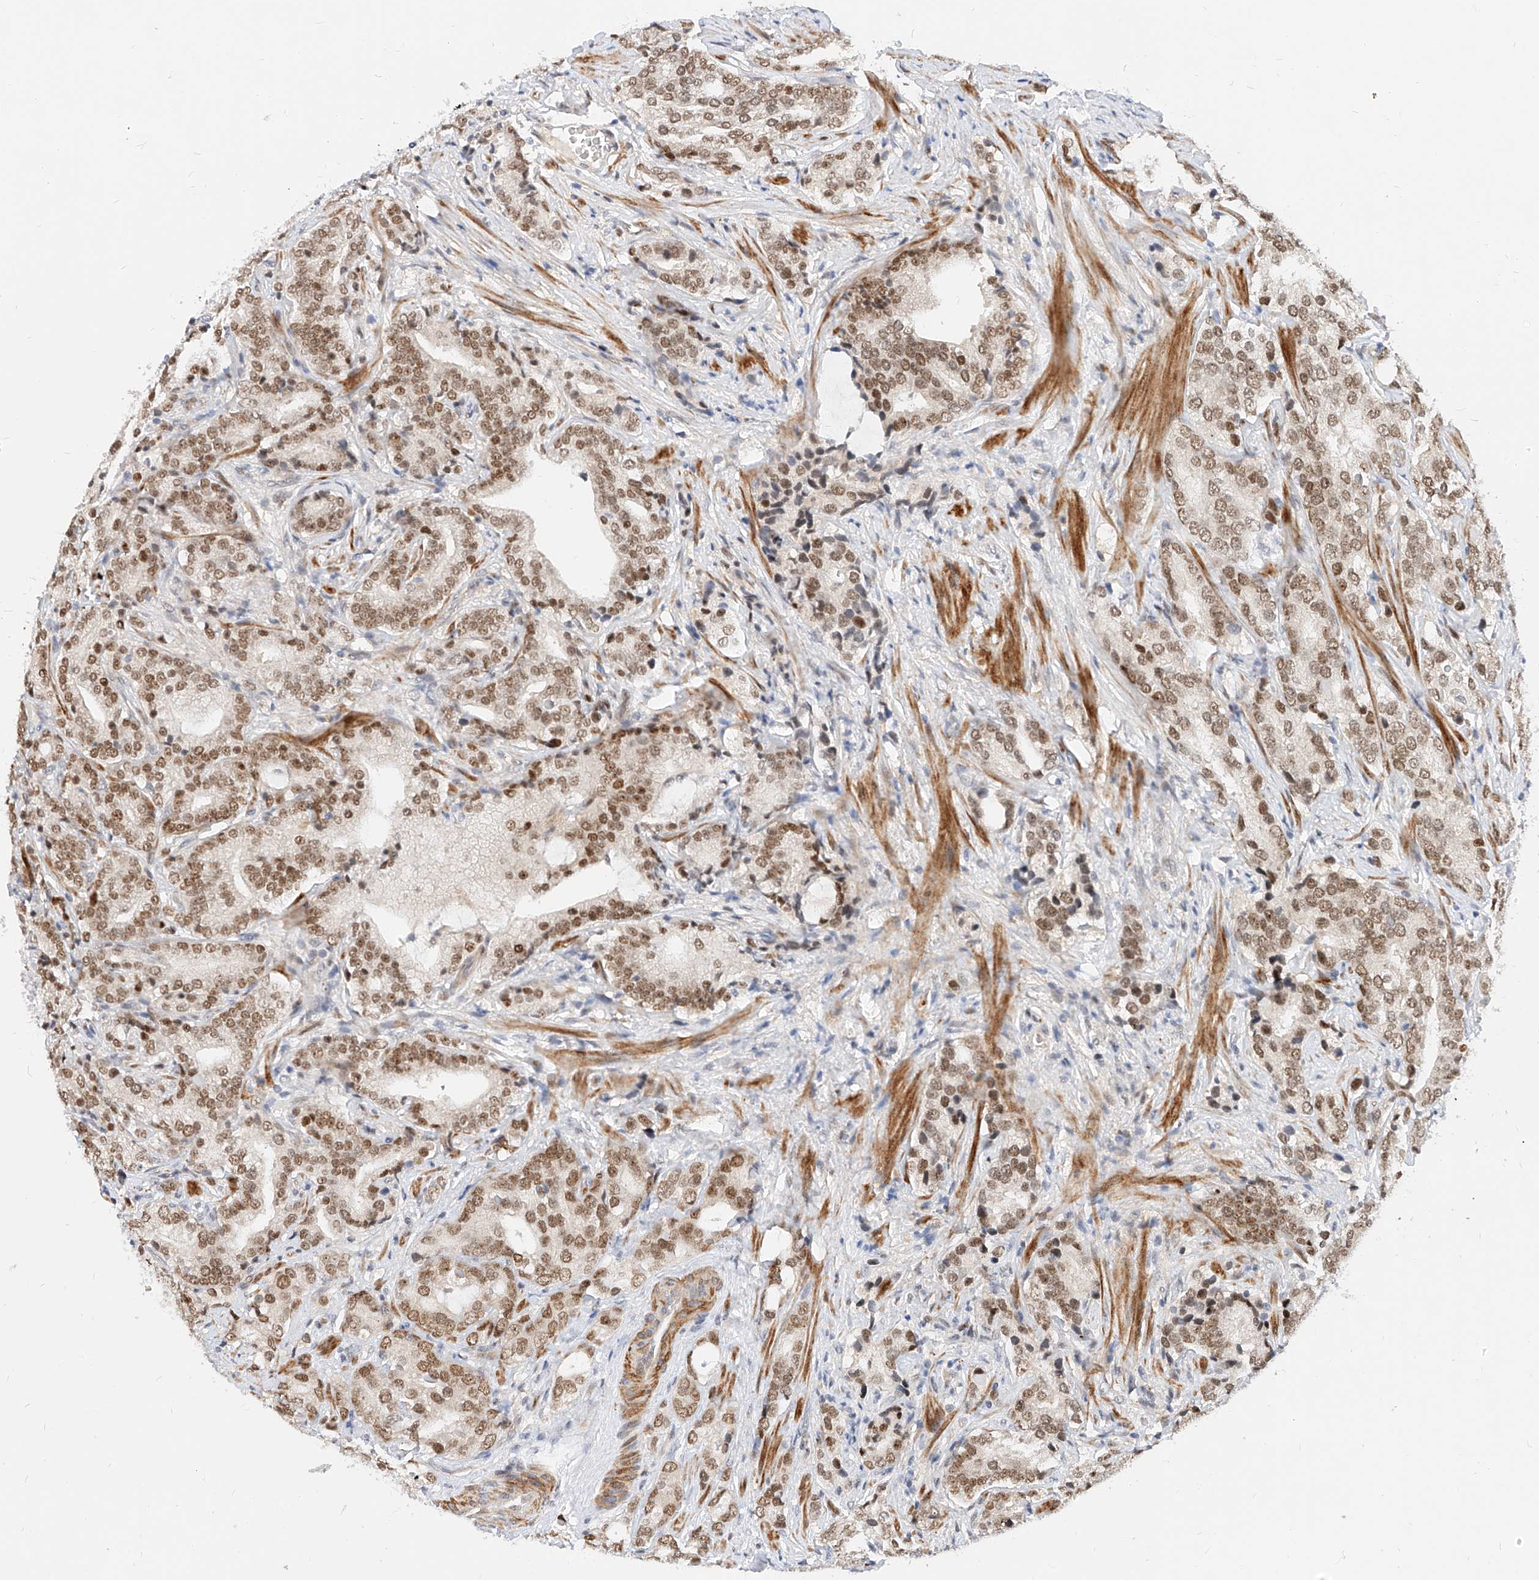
{"staining": {"intensity": "moderate", "quantity": ">75%", "location": "nuclear"}, "tissue": "prostate cancer", "cell_type": "Tumor cells", "image_type": "cancer", "snomed": [{"axis": "morphology", "description": "Adenocarcinoma, High grade"}, {"axis": "topography", "description": "Prostate"}], "caption": "Prostate adenocarcinoma (high-grade) stained for a protein (brown) reveals moderate nuclear positive staining in about >75% of tumor cells.", "gene": "CBX8", "patient": {"sex": "male", "age": 57}}